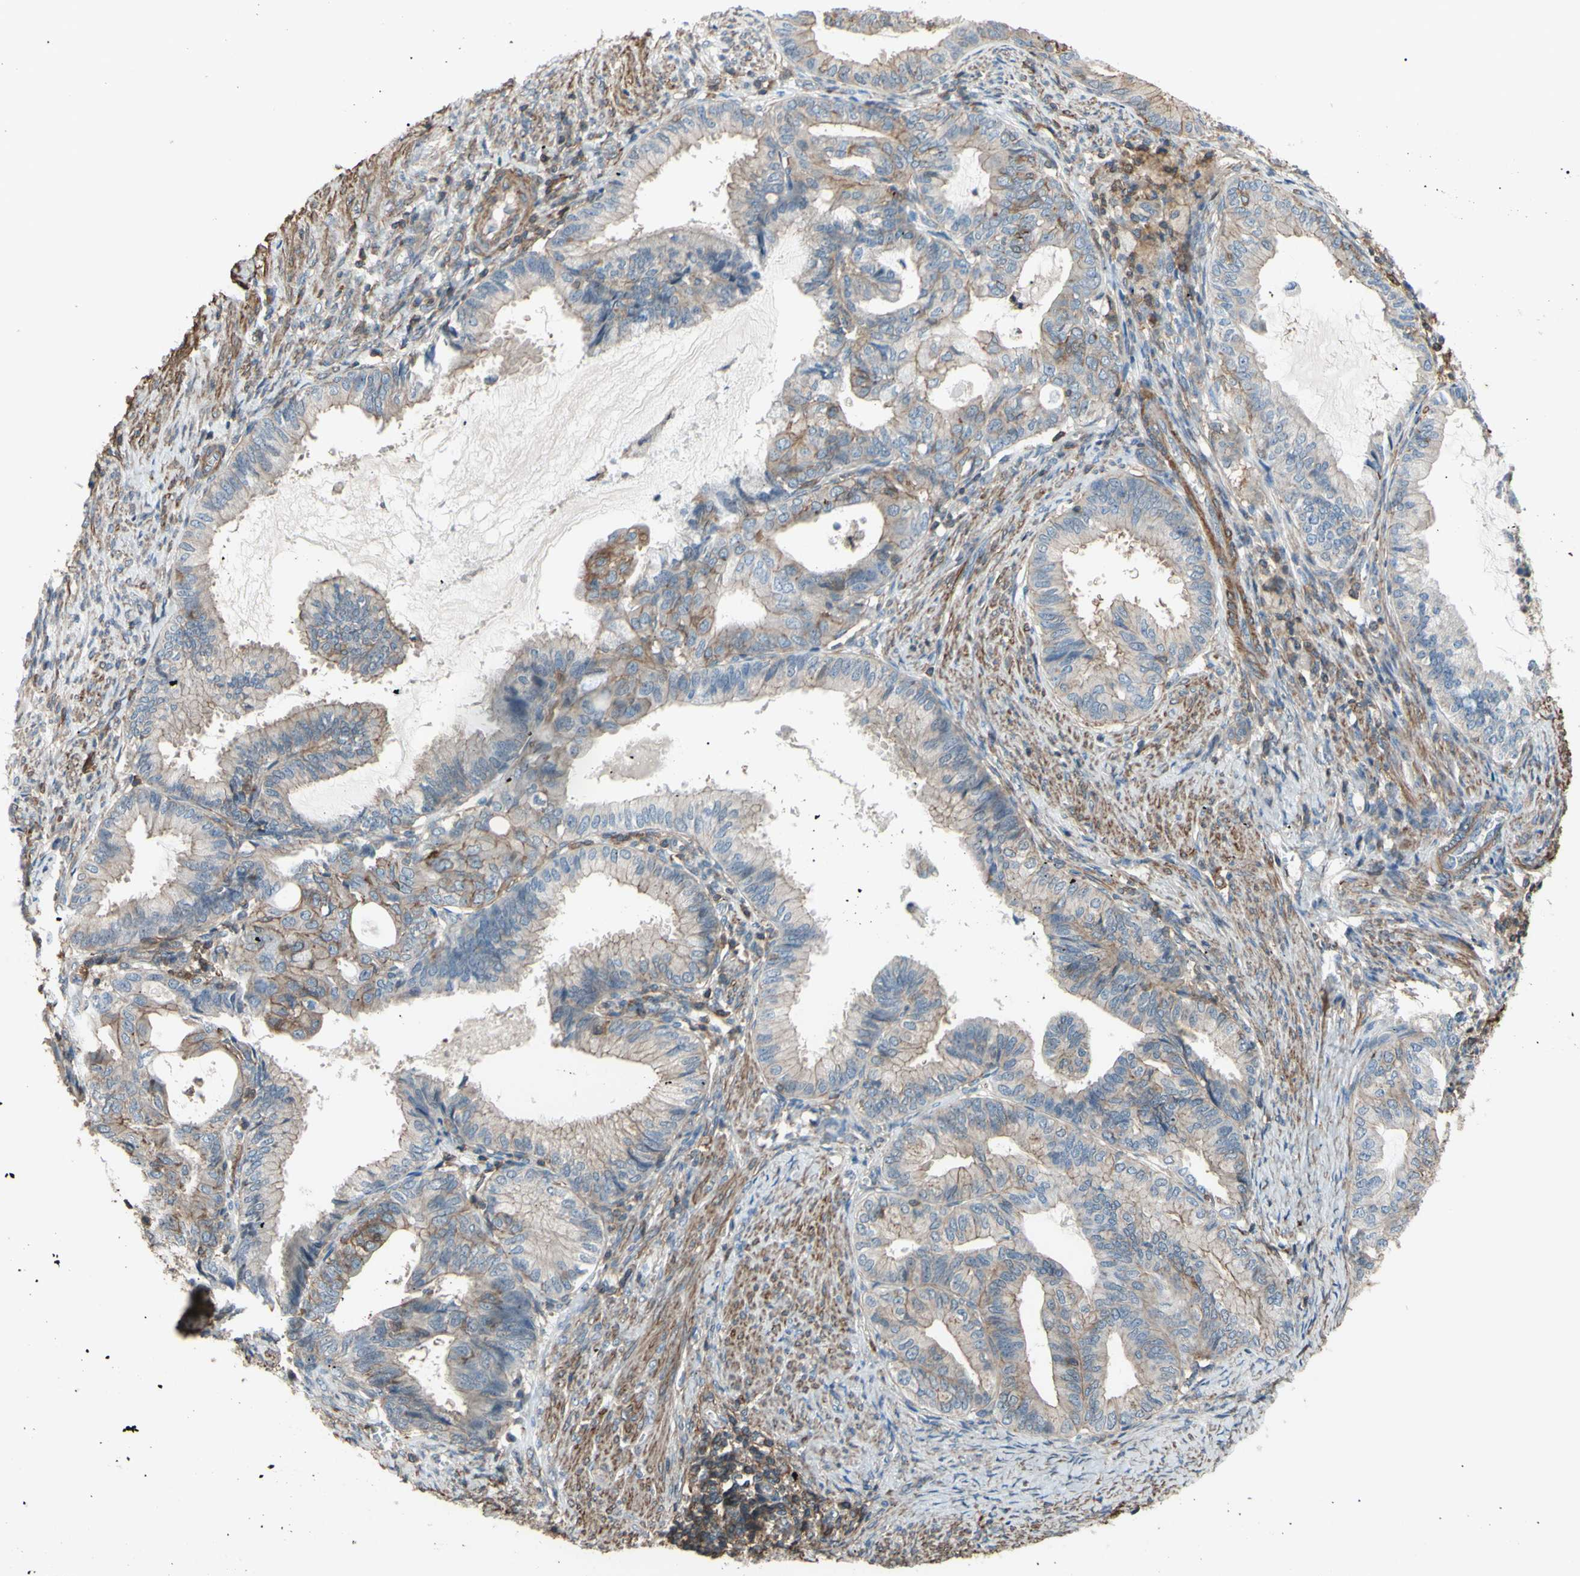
{"staining": {"intensity": "moderate", "quantity": "25%-75%", "location": "cytoplasmic/membranous"}, "tissue": "endometrial cancer", "cell_type": "Tumor cells", "image_type": "cancer", "snomed": [{"axis": "morphology", "description": "Adenocarcinoma, NOS"}, {"axis": "topography", "description": "Endometrium"}], "caption": "Endometrial adenocarcinoma tissue demonstrates moderate cytoplasmic/membranous staining in about 25%-75% of tumor cells The staining is performed using DAB brown chromogen to label protein expression. The nuclei are counter-stained blue using hematoxylin.", "gene": "ADD3", "patient": {"sex": "female", "age": 86}}